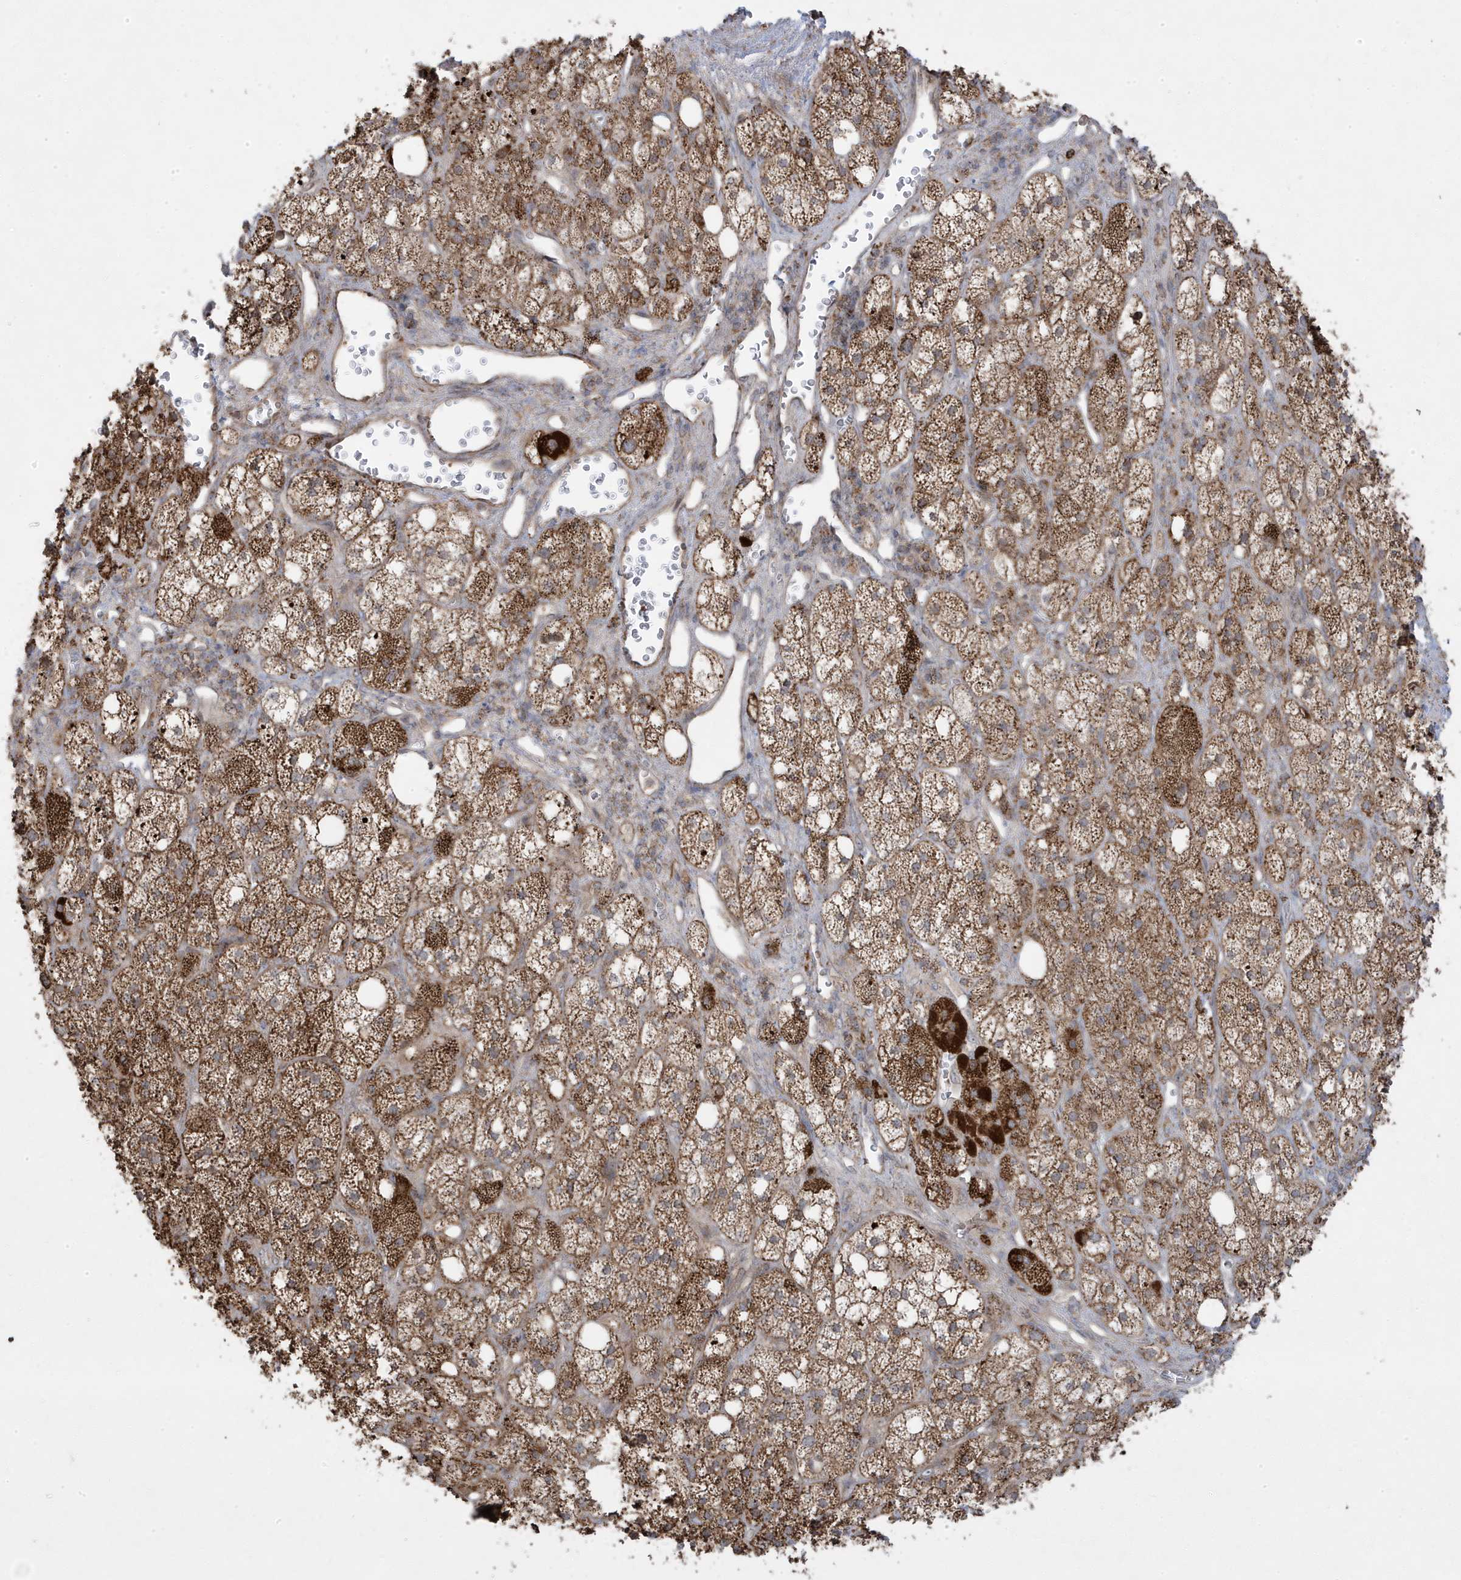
{"staining": {"intensity": "strong", "quantity": ">75%", "location": "cytoplasmic/membranous"}, "tissue": "adrenal gland", "cell_type": "Glandular cells", "image_type": "normal", "snomed": [{"axis": "morphology", "description": "Normal tissue, NOS"}, {"axis": "topography", "description": "Adrenal gland"}], "caption": "Adrenal gland stained with DAB (3,3'-diaminobenzidine) immunohistochemistry (IHC) reveals high levels of strong cytoplasmic/membranous staining in about >75% of glandular cells. (brown staining indicates protein expression, while blue staining denotes nuclei).", "gene": "CLUAP1", "patient": {"sex": "male", "age": 61}}